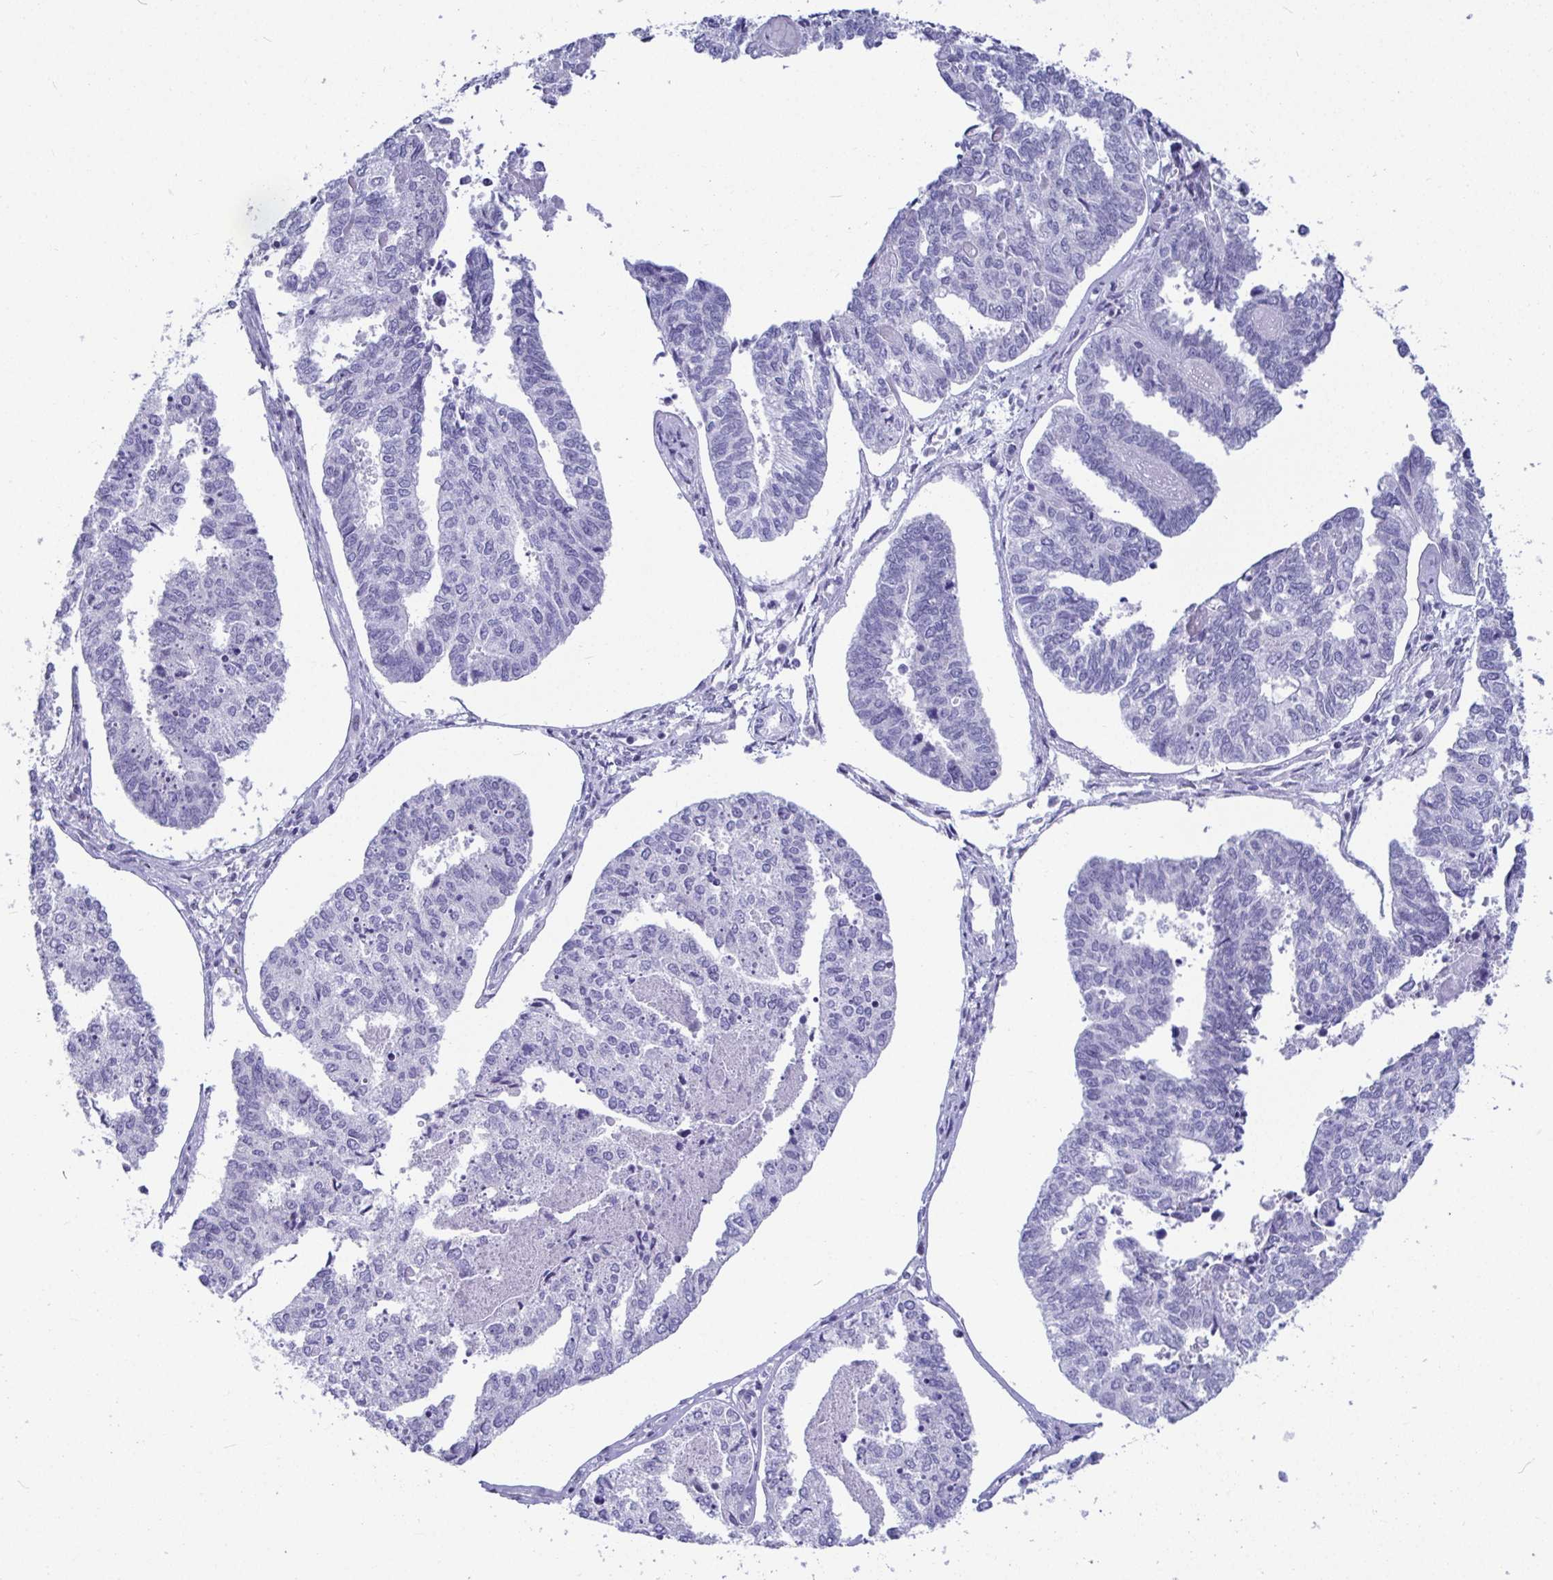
{"staining": {"intensity": "negative", "quantity": "none", "location": "none"}, "tissue": "endometrial cancer", "cell_type": "Tumor cells", "image_type": "cancer", "snomed": [{"axis": "morphology", "description": "Adenocarcinoma, NOS"}, {"axis": "topography", "description": "Endometrium"}], "caption": "A high-resolution micrograph shows immunohistochemistry (IHC) staining of endometrial adenocarcinoma, which displays no significant positivity in tumor cells.", "gene": "TMEM241", "patient": {"sex": "female", "age": 73}}